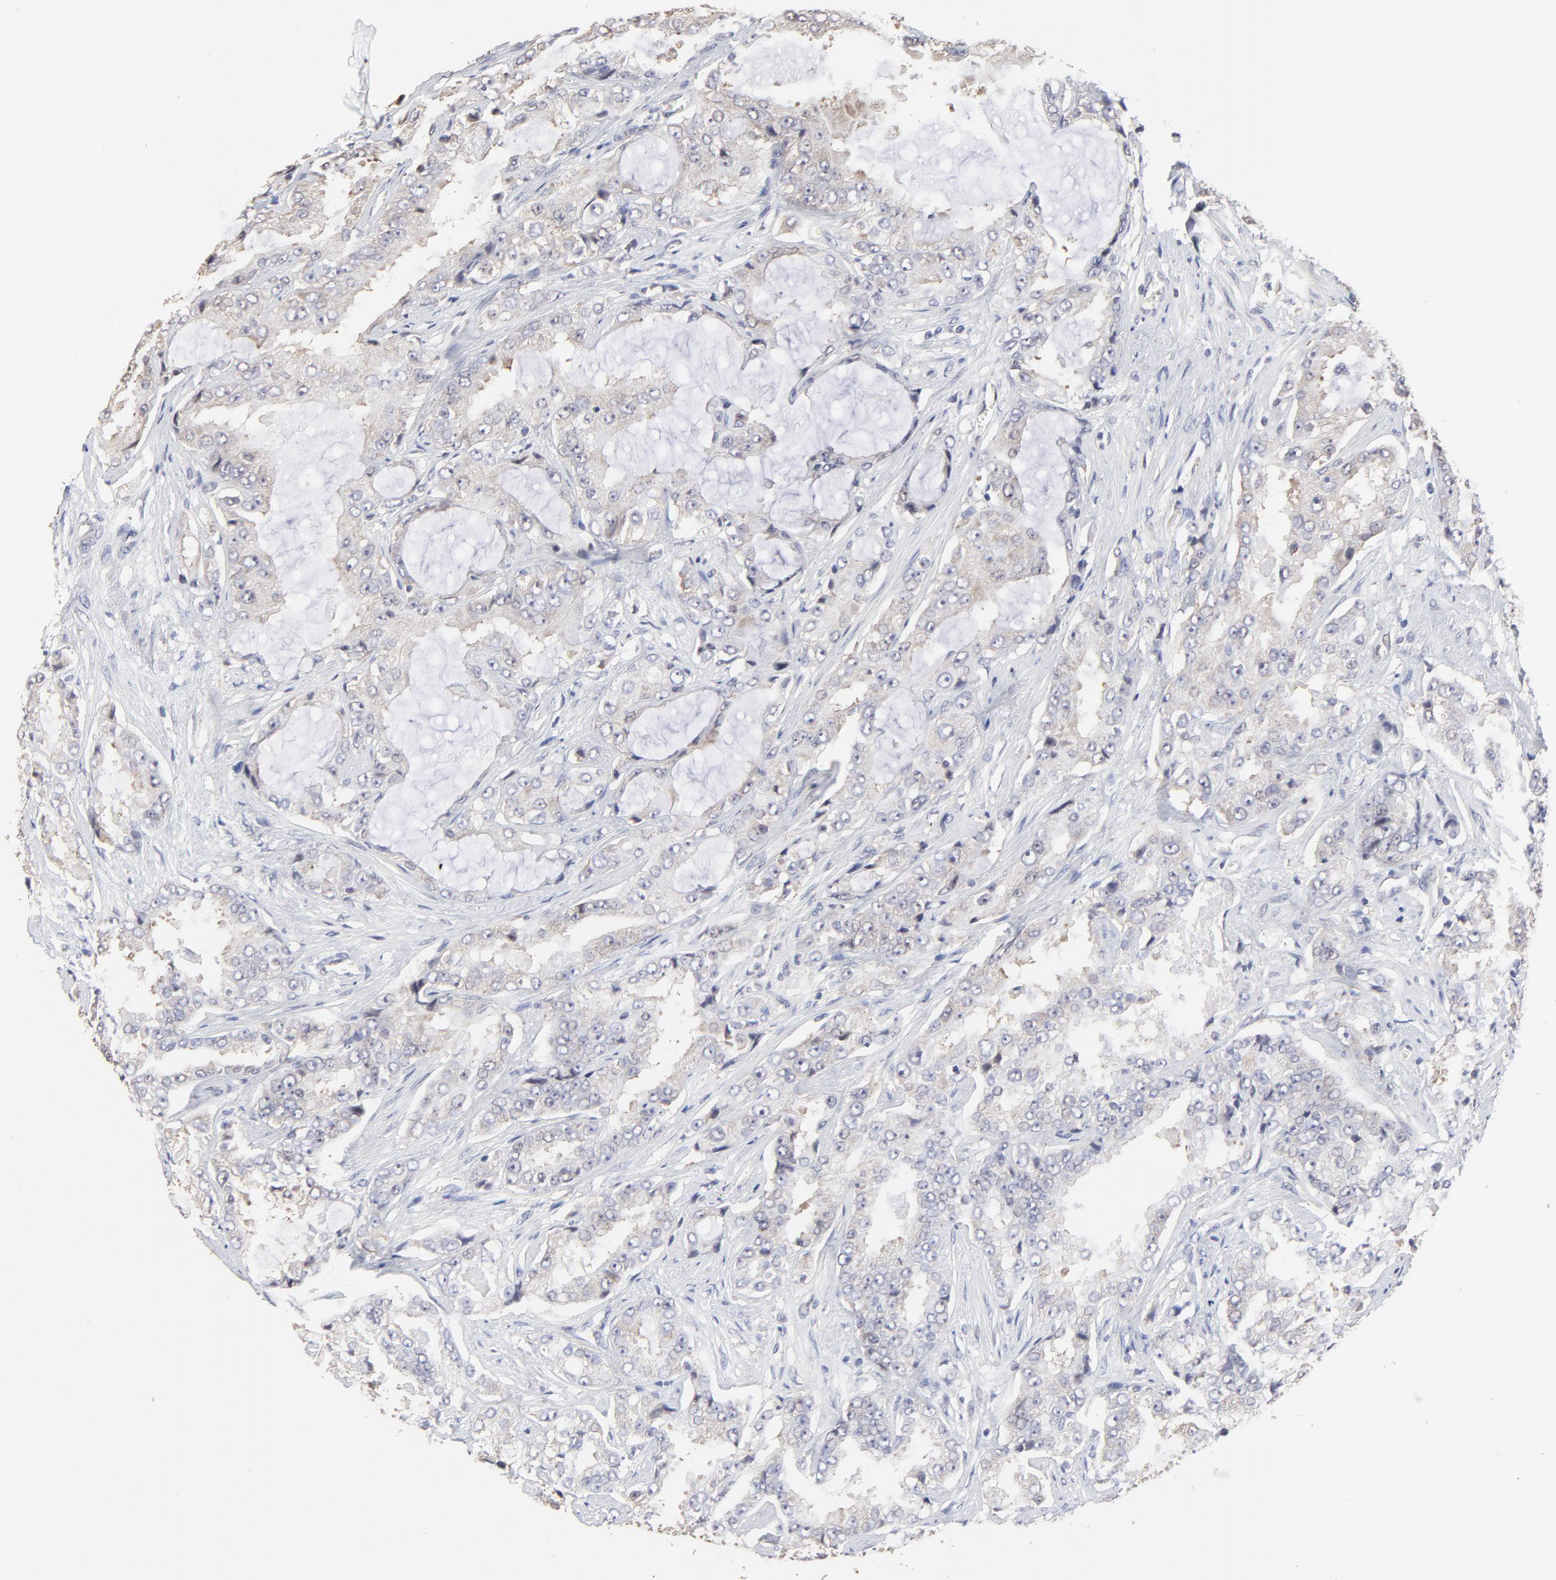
{"staining": {"intensity": "weak", "quantity": "25%-75%", "location": "cytoplasmic/membranous"}, "tissue": "prostate cancer", "cell_type": "Tumor cells", "image_type": "cancer", "snomed": [{"axis": "morphology", "description": "Adenocarcinoma, High grade"}, {"axis": "topography", "description": "Prostate"}], "caption": "Prostate cancer (adenocarcinoma (high-grade)) was stained to show a protein in brown. There is low levels of weak cytoplasmic/membranous positivity in about 25%-75% of tumor cells.", "gene": "CCT2", "patient": {"sex": "male", "age": 73}}